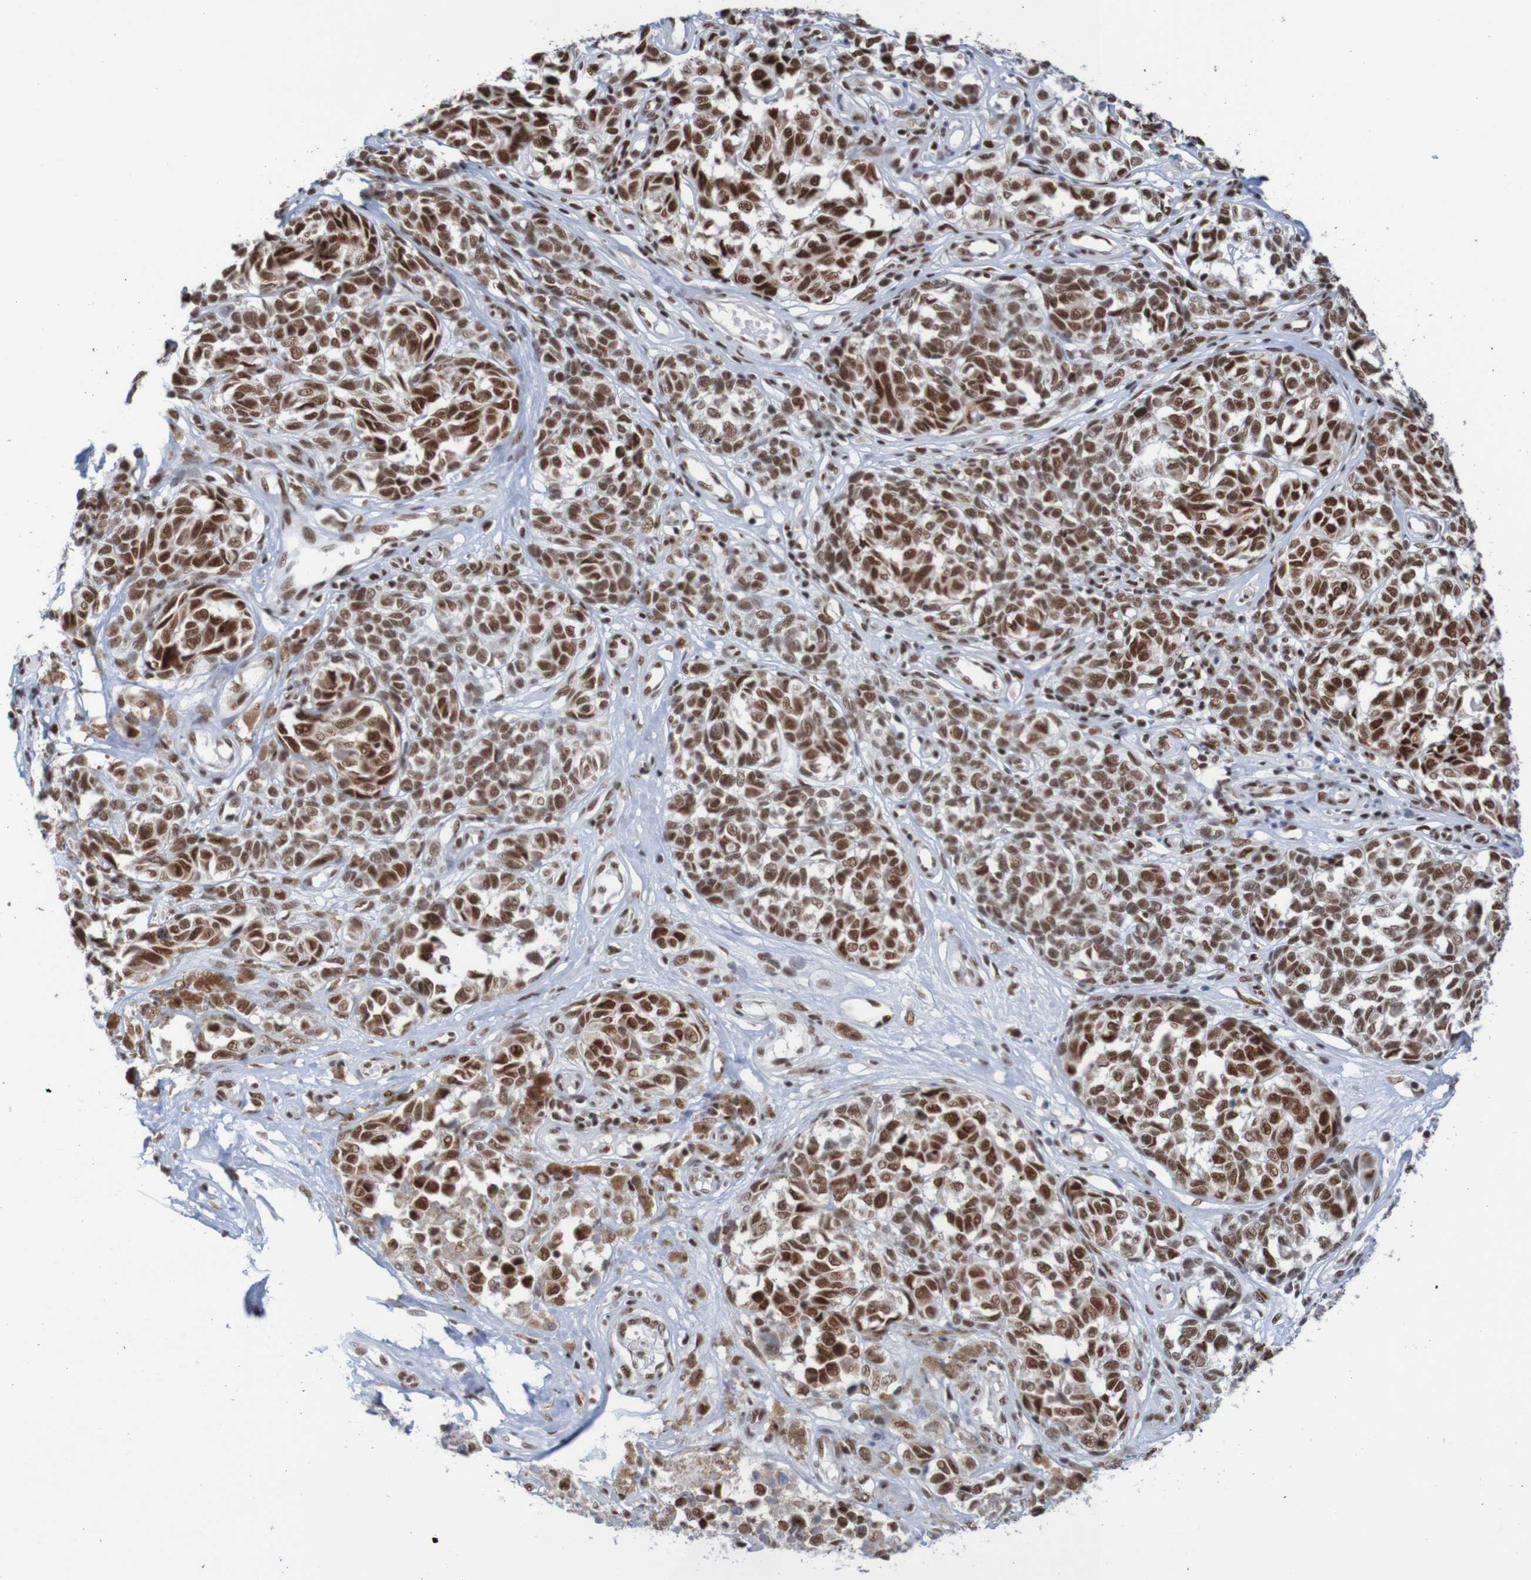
{"staining": {"intensity": "strong", "quantity": ">75%", "location": "nuclear"}, "tissue": "melanoma", "cell_type": "Tumor cells", "image_type": "cancer", "snomed": [{"axis": "morphology", "description": "Malignant melanoma, NOS"}, {"axis": "topography", "description": "Skin"}], "caption": "Immunohistochemistry (IHC) histopathology image of neoplastic tissue: malignant melanoma stained using immunohistochemistry (IHC) demonstrates high levels of strong protein expression localized specifically in the nuclear of tumor cells, appearing as a nuclear brown color.", "gene": "THRAP3", "patient": {"sex": "female", "age": 64}}